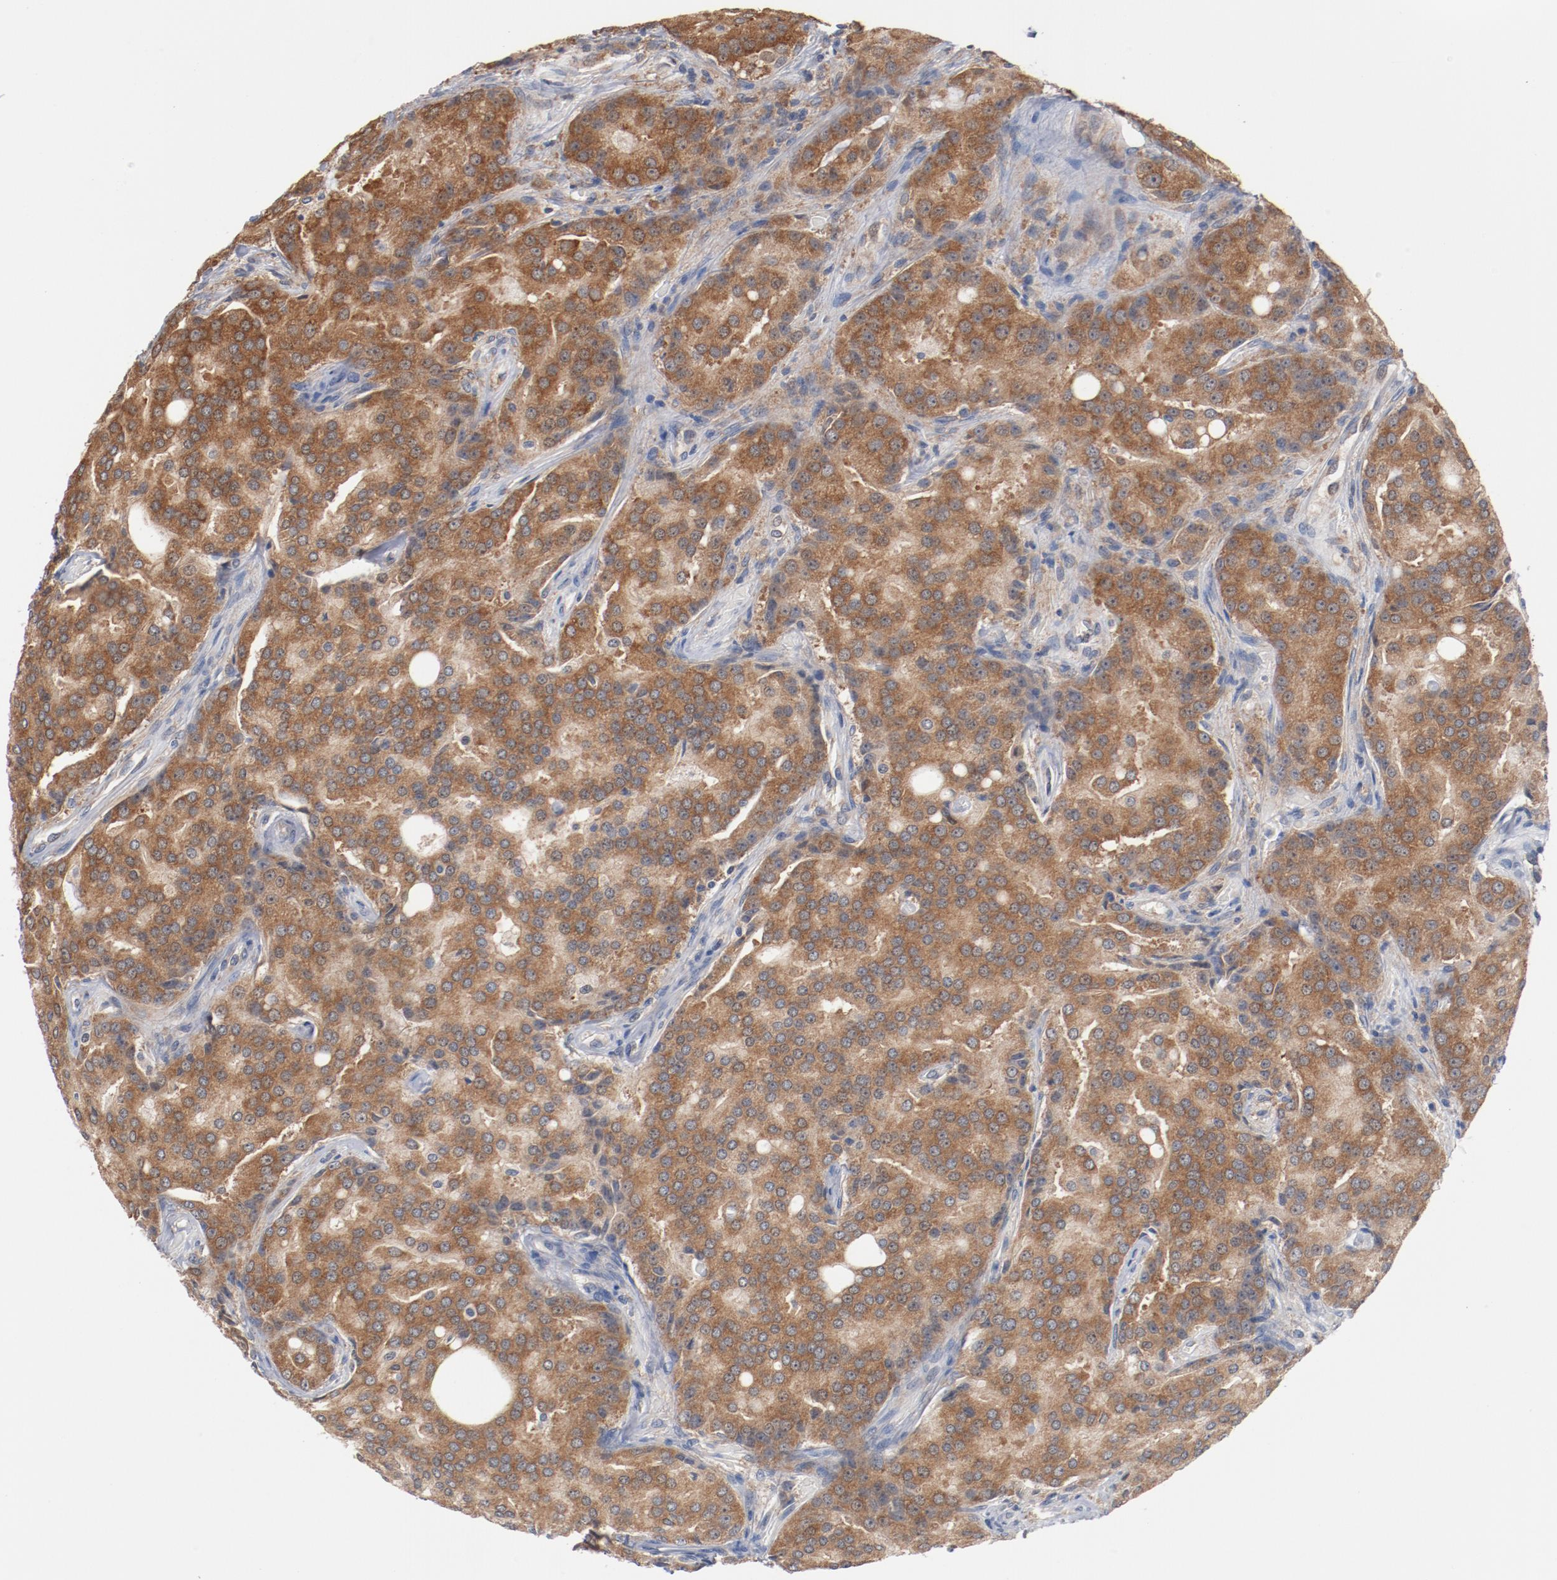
{"staining": {"intensity": "moderate", "quantity": ">75%", "location": "cytoplasmic/membranous"}, "tissue": "prostate cancer", "cell_type": "Tumor cells", "image_type": "cancer", "snomed": [{"axis": "morphology", "description": "Adenocarcinoma, High grade"}, {"axis": "topography", "description": "Prostate"}], "caption": "A micrograph of human prostate cancer stained for a protein demonstrates moderate cytoplasmic/membranous brown staining in tumor cells.", "gene": "RNASE11", "patient": {"sex": "male", "age": 72}}